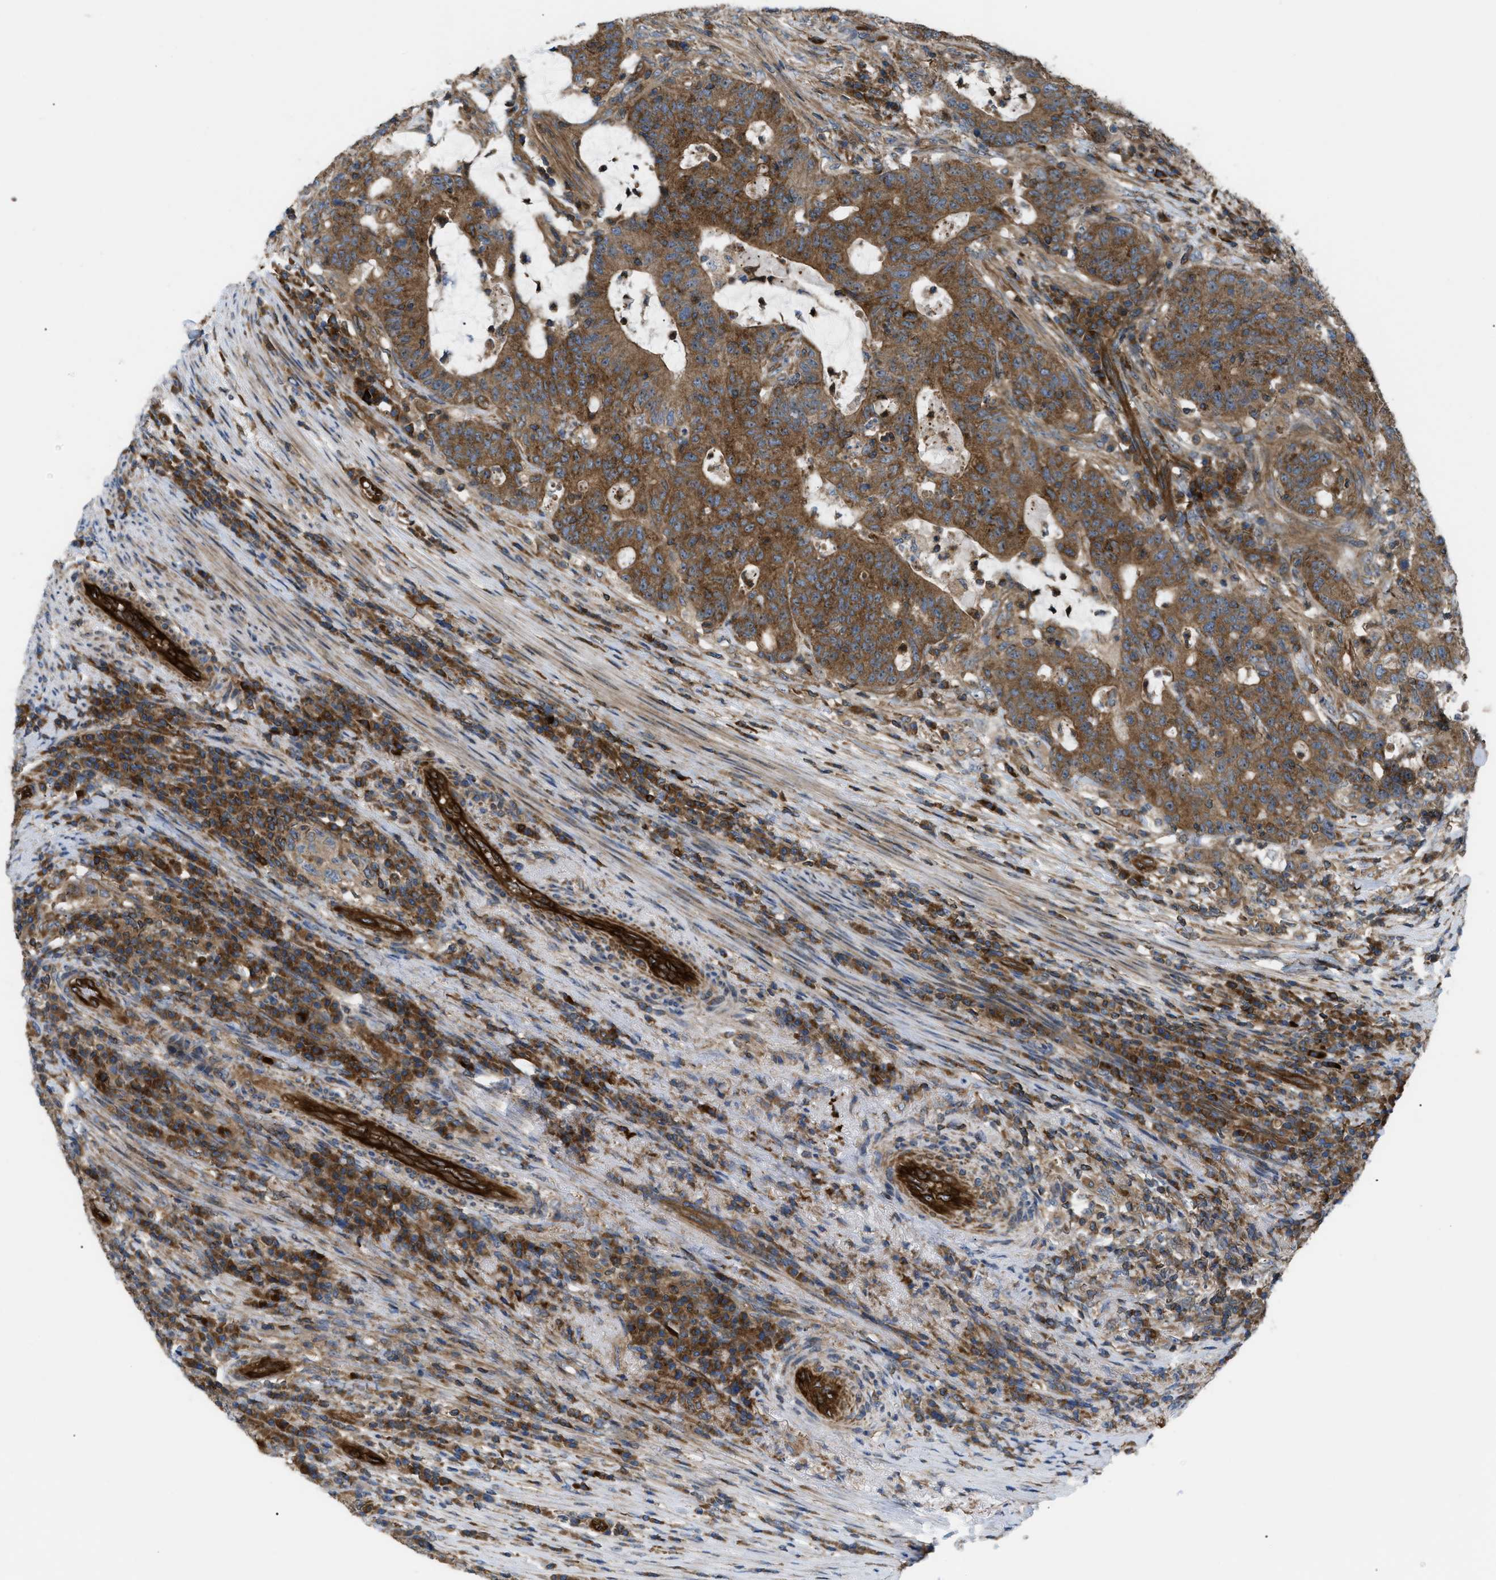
{"staining": {"intensity": "moderate", "quantity": ">75%", "location": "cytoplasmic/membranous"}, "tissue": "colorectal cancer", "cell_type": "Tumor cells", "image_type": "cancer", "snomed": [{"axis": "morphology", "description": "Normal tissue, NOS"}, {"axis": "morphology", "description": "Adenocarcinoma, NOS"}, {"axis": "topography", "description": "Colon"}], "caption": "This is an image of immunohistochemistry (IHC) staining of colorectal adenocarcinoma, which shows moderate expression in the cytoplasmic/membranous of tumor cells.", "gene": "ATP2A3", "patient": {"sex": "female", "age": 75}}